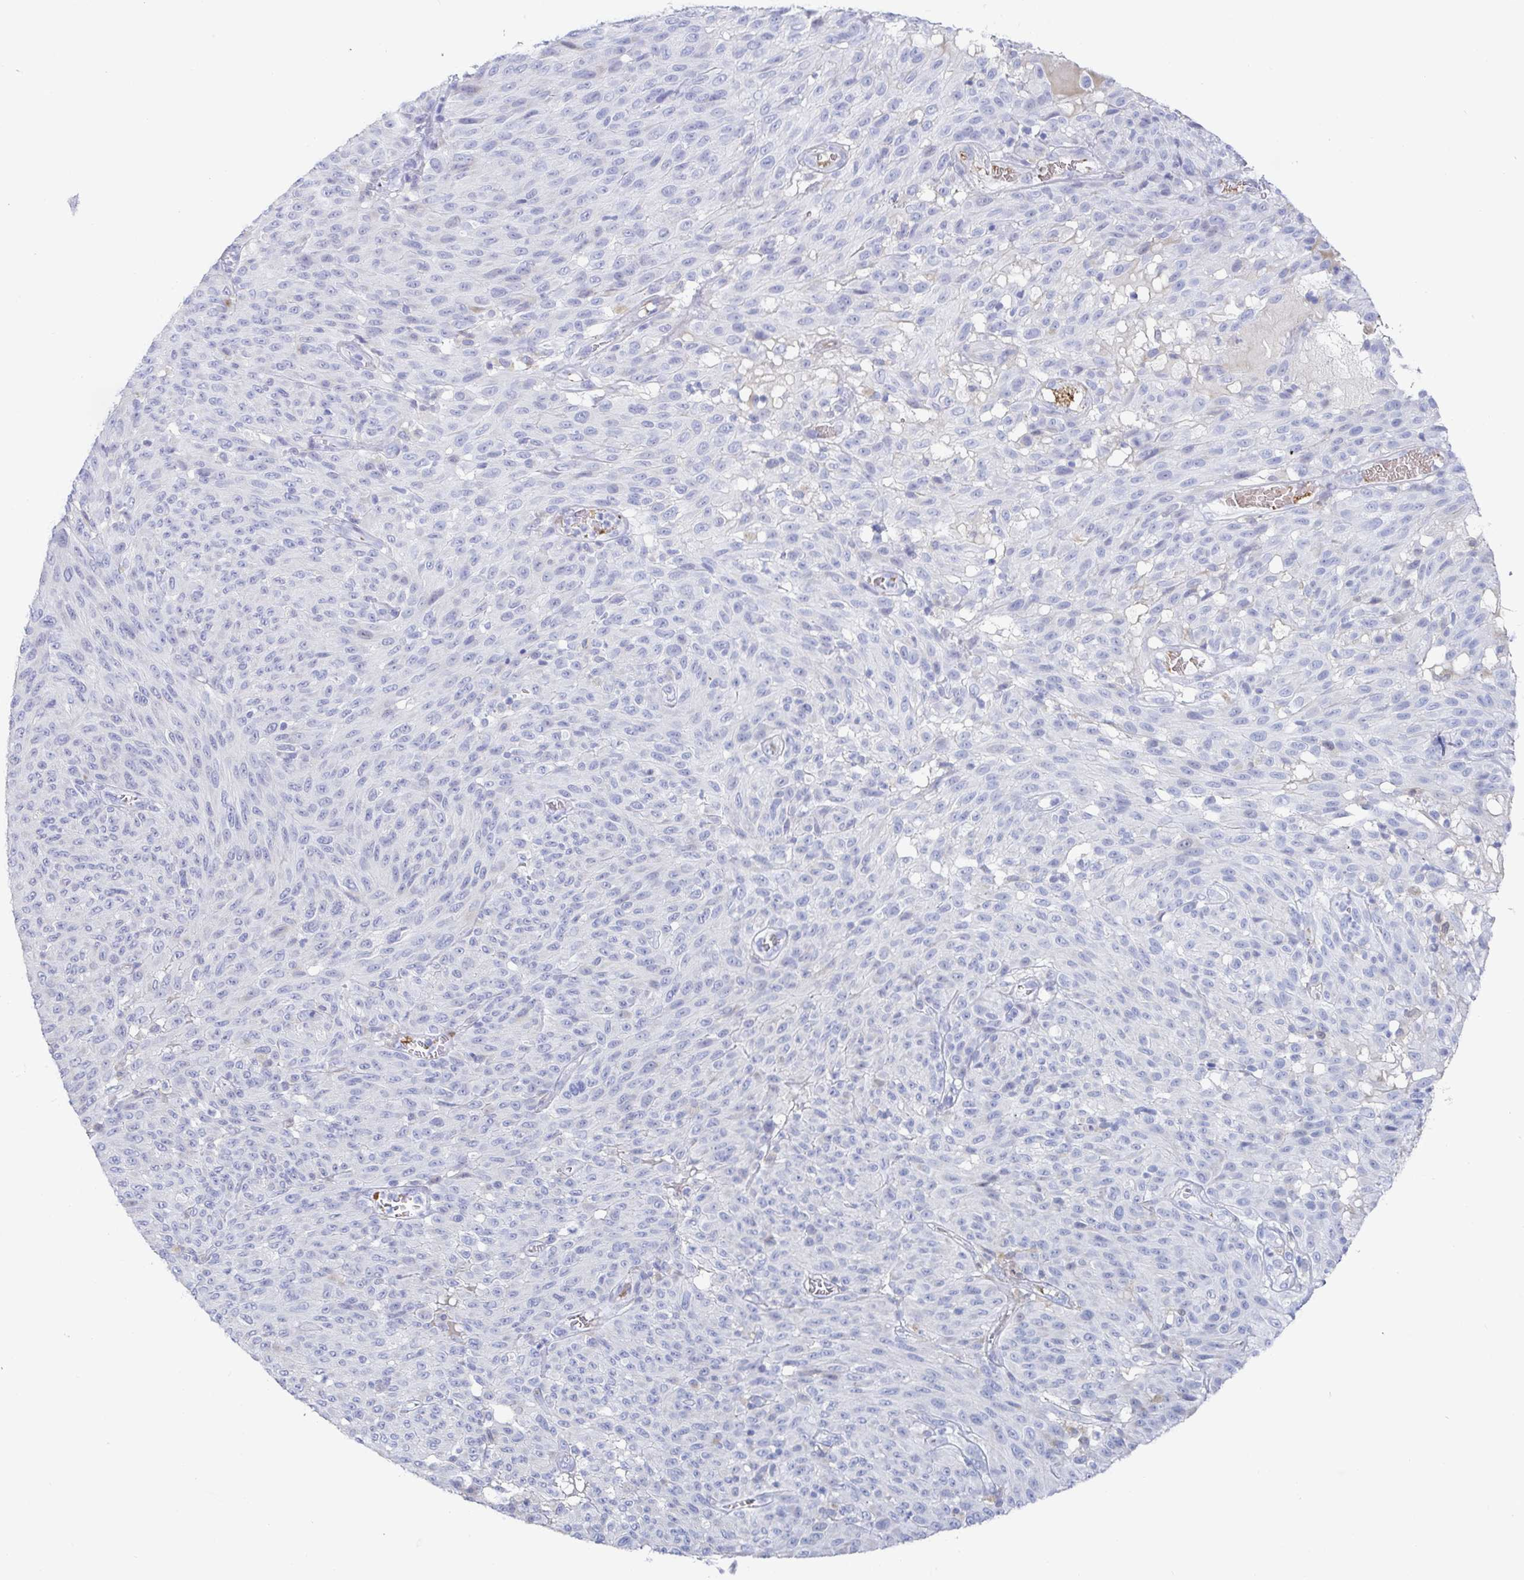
{"staining": {"intensity": "negative", "quantity": "none", "location": "none"}, "tissue": "melanoma", "cell_type": "Tumor cells", "image_type": "cancer", "snomed": [{"axis": "morphology", "description": "Malignant melanoma, NOS"}, {"axis": "topography", "description": "Skin"}], "caption": "A high-resolution photomicrograph shows IHC staining of malignant melanoma, which demonstrates no significant positivity in tumor cells. (Brightfield microscopy of DAB (3,3'-diaminobenzidine) immunohistochemistry at high magnification).", "gene": "OR2A4", "patient": {"sex": "male", "age": 85}}